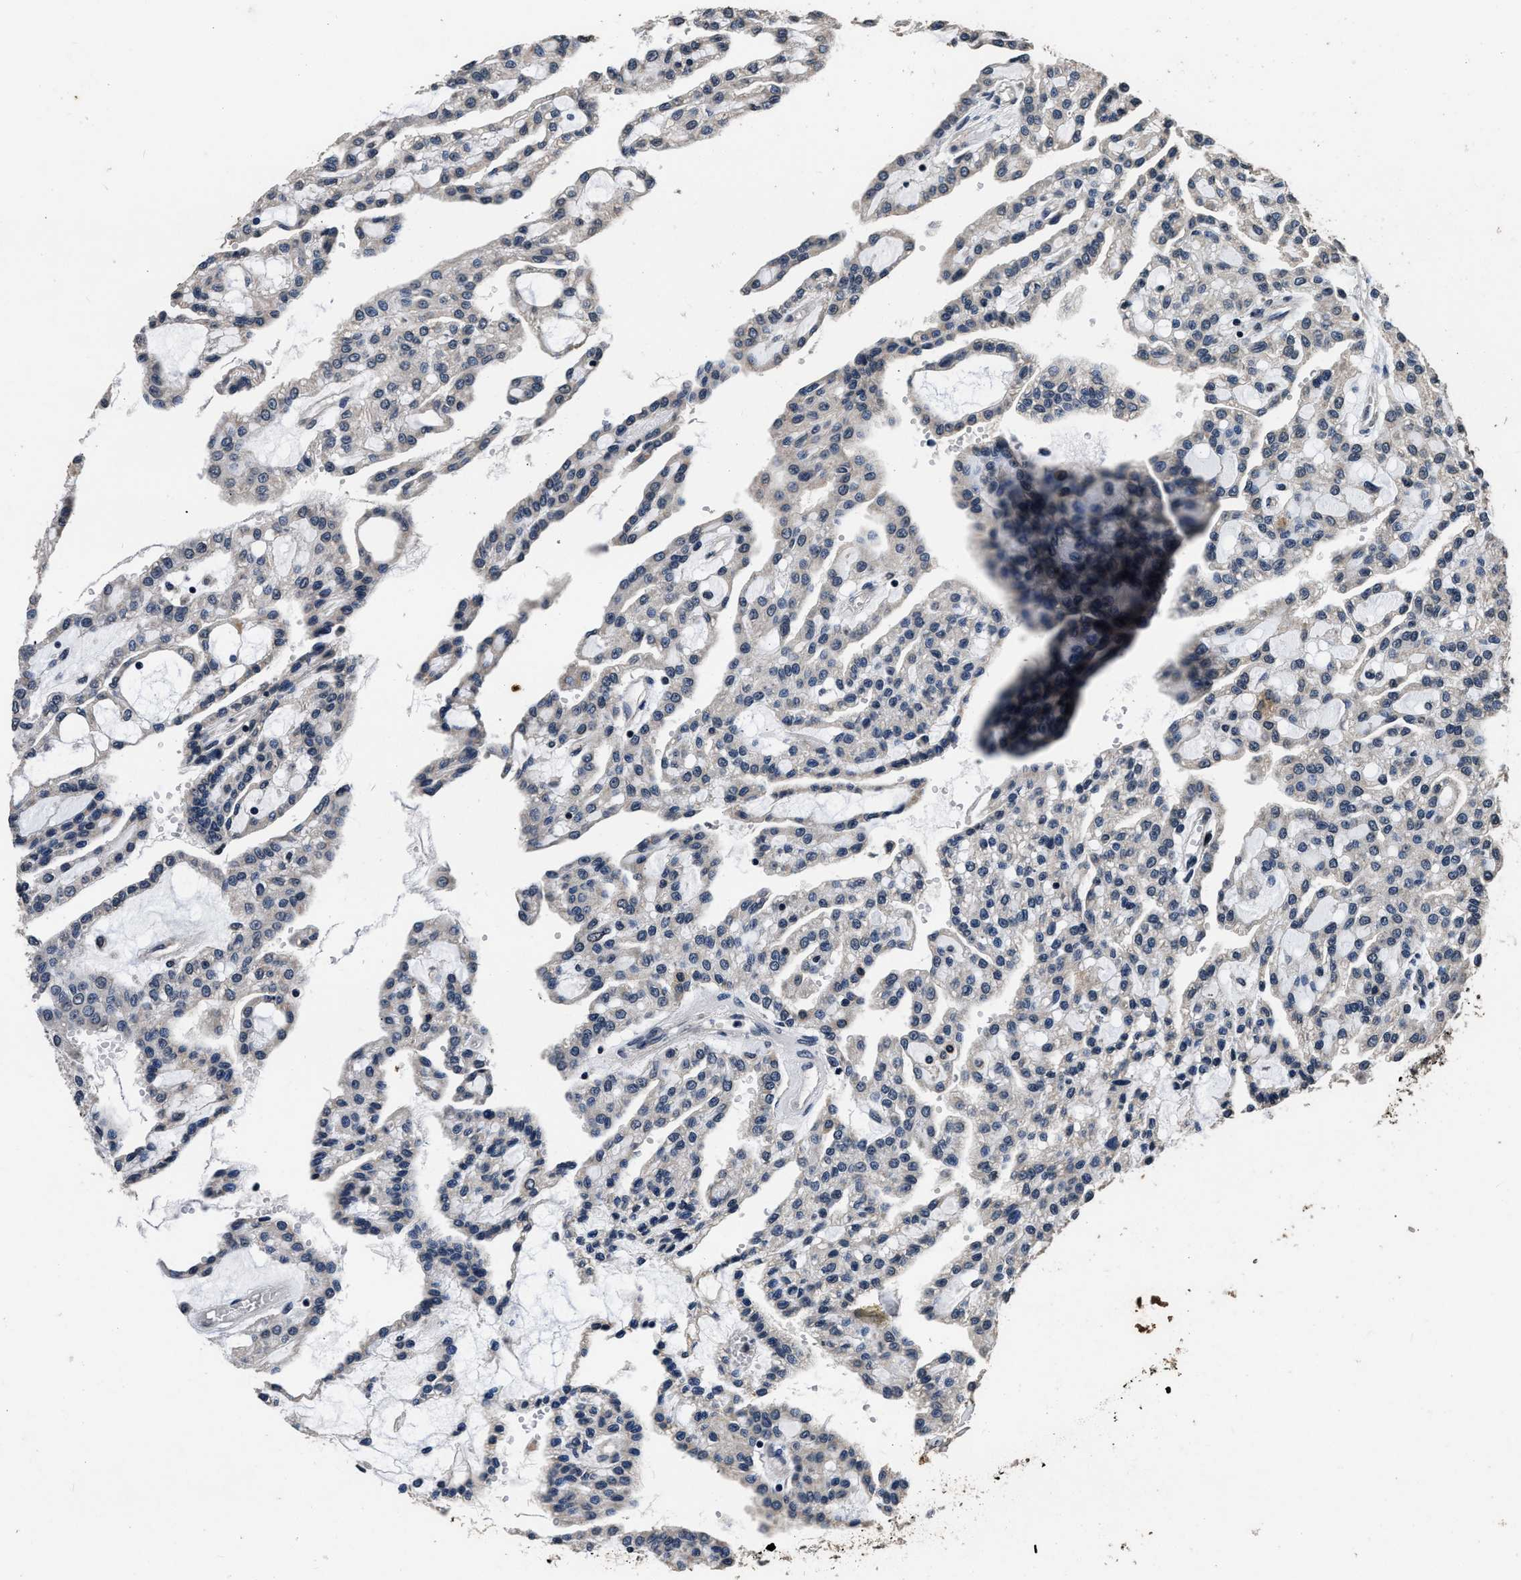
{"staining": {"intensity": "negative", "quantity": "none", "location": "none"}, "tissue": "renal cancer", "cell_type": "Tumor cells", "image_type": "cancer", "snomed": [{"axis": "morphology", "description": "Adenocarcinoma, NOS"}, {"axis": "topography", "description": "Kidney"}], "caption": "Renal cancer (adenocarcinoma) was stained to show a protein in brown. There is no significant expression in tumor cells.", "gene": "CSTF1", "patient": {"sex": "male", "age": 63}}